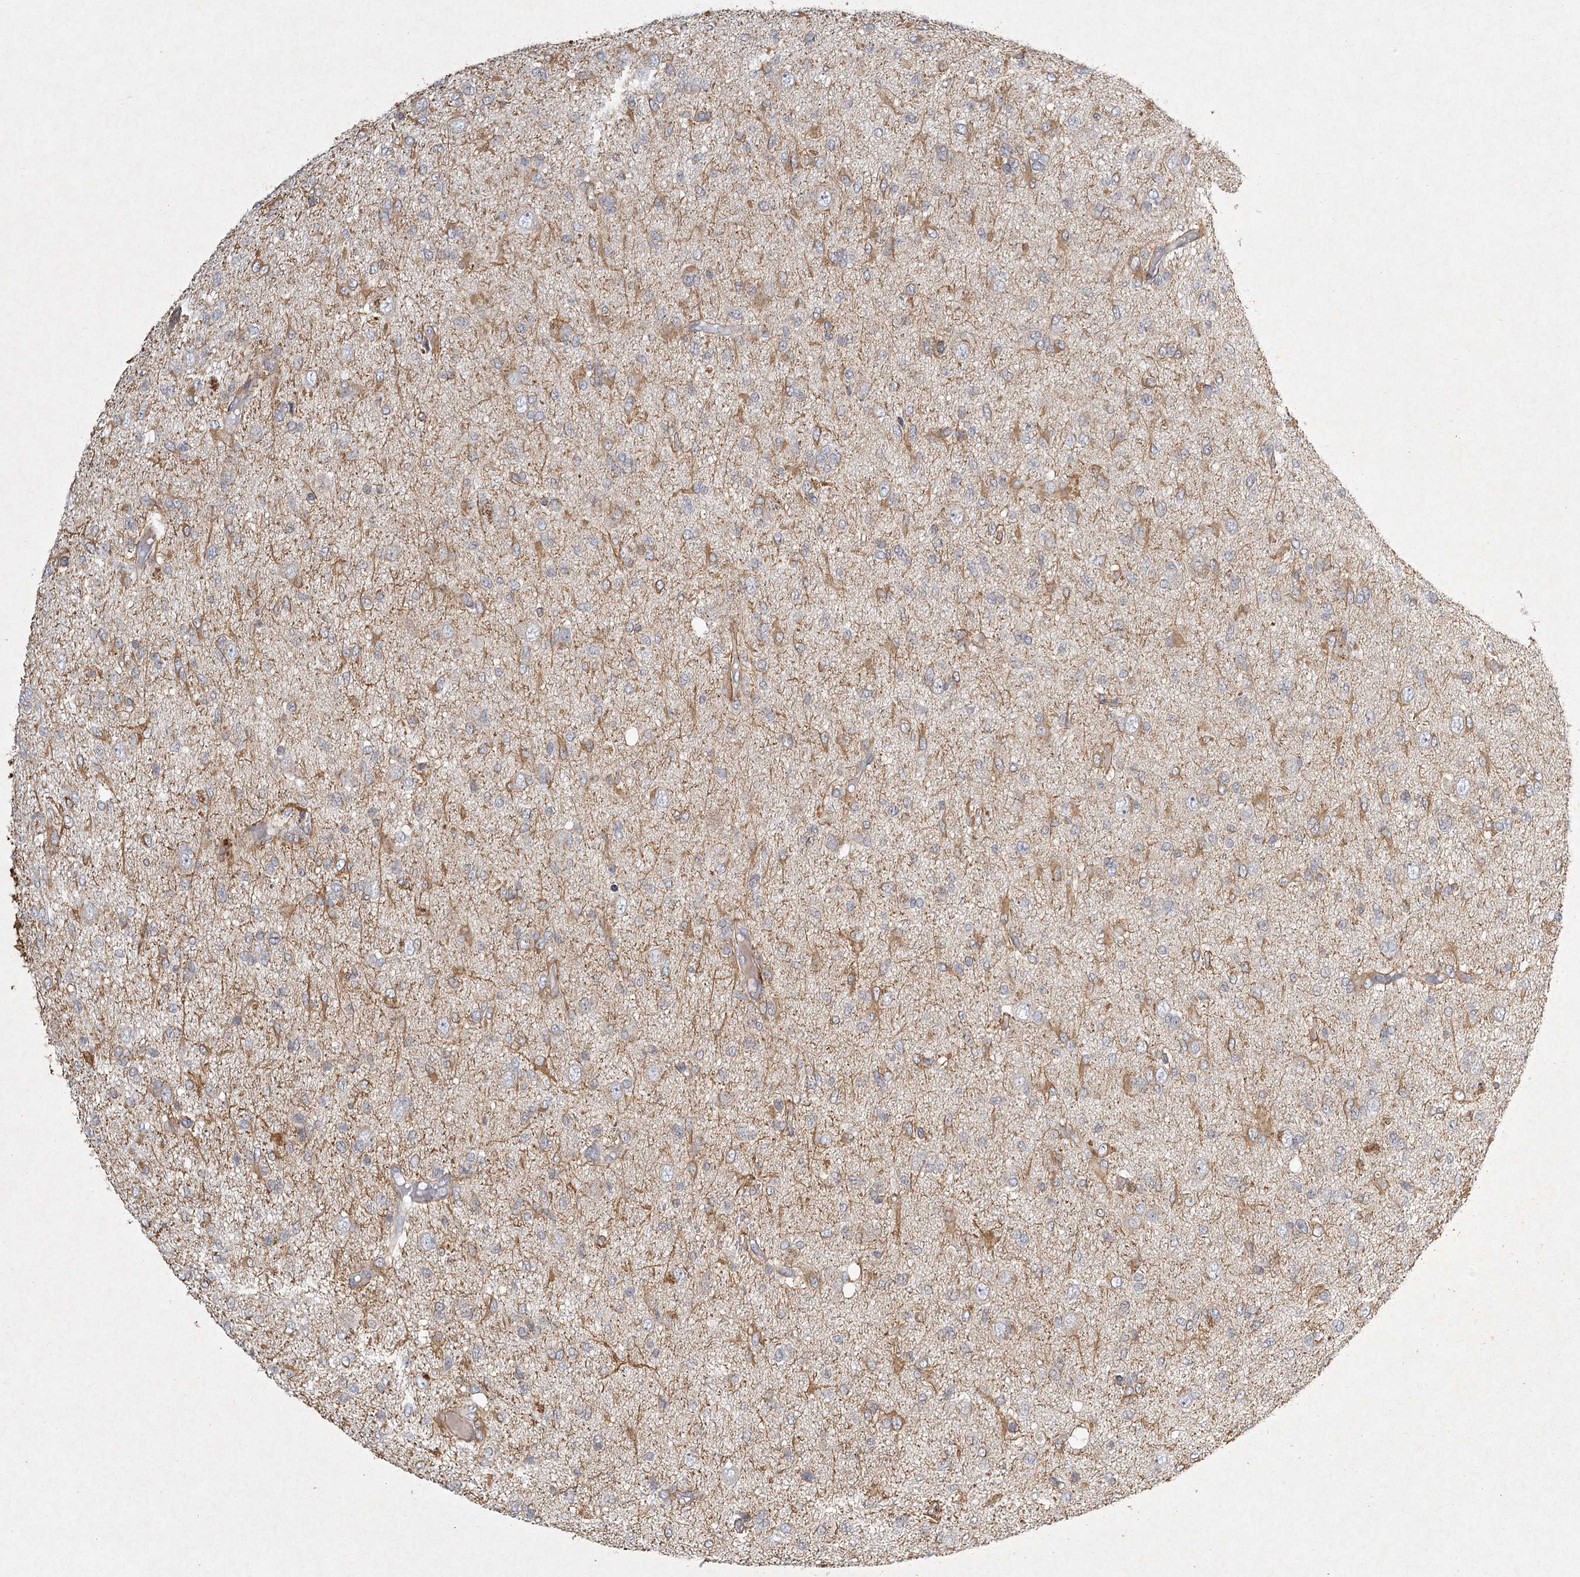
{"staining": {"intensity": "moderate", "quantity": "25%-75%", "location": "cytoplasmic/membranous"}, "tissue": "glioma", "cell_type": "Tumor cells", "image_type": "cancer", "snomed": [{"axis": "morphology", "description": "Glioma, malignant, High grade"}, {"axis": "topography", "description": "Brain"}], "caption": "High-grade glioma (malignant) tissue displays moderate cytoplasmic/membranous expression in about 25%-75% of tumor cells The staining was performed using DAB (3,3'-diaminobenzidine), with brown indicating positive protein expression. Nuclei are stained blue with hematoxylin.", "gene": "MEPE", "patient": {"sex": "female", "age": 59}}